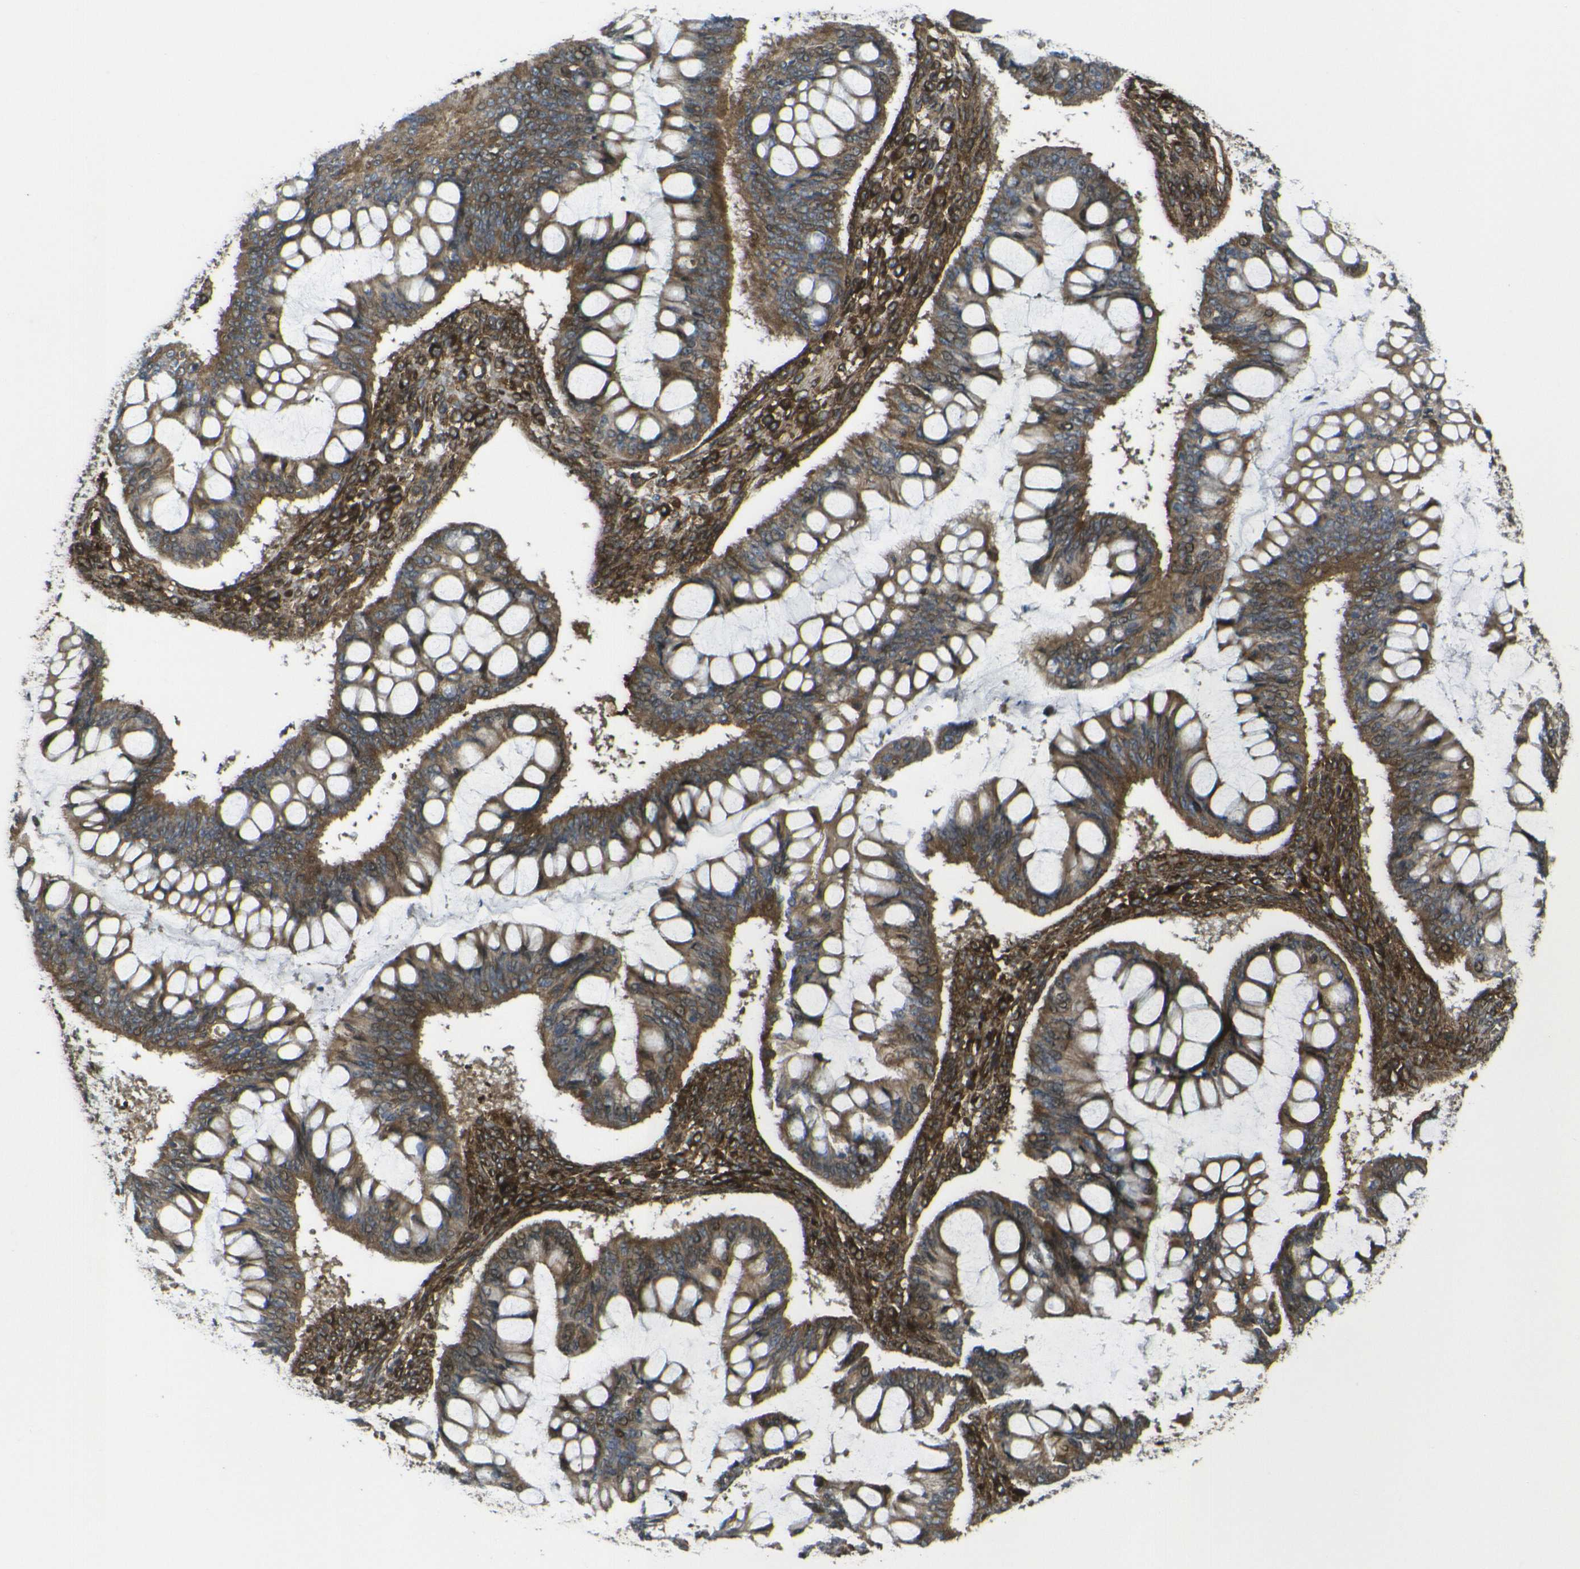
{"staining": {"intensity": "moderate", "quantity": ">75%", "location": "cytoplasmic/membranous"}, "tissue": "ovarian cancer", "cell_type": "Tumor cells", "image_type": "cancer", "snomed": [{"axis": "morphology", "description": "Cystadenocarcinoma, mucinous, NOS"}, {"axis": "topography", "description": "Ovary"}], "caption": "A histopathology image showing moderate cytoplasmic/membranous staining in about >75% of tumor cells in ovarian mucinous cystadenocarcinoma, as visualized by brown immunohistochemical staining.", "gene": "ECE1", "patient": {"sex": "female", "age": 73}}